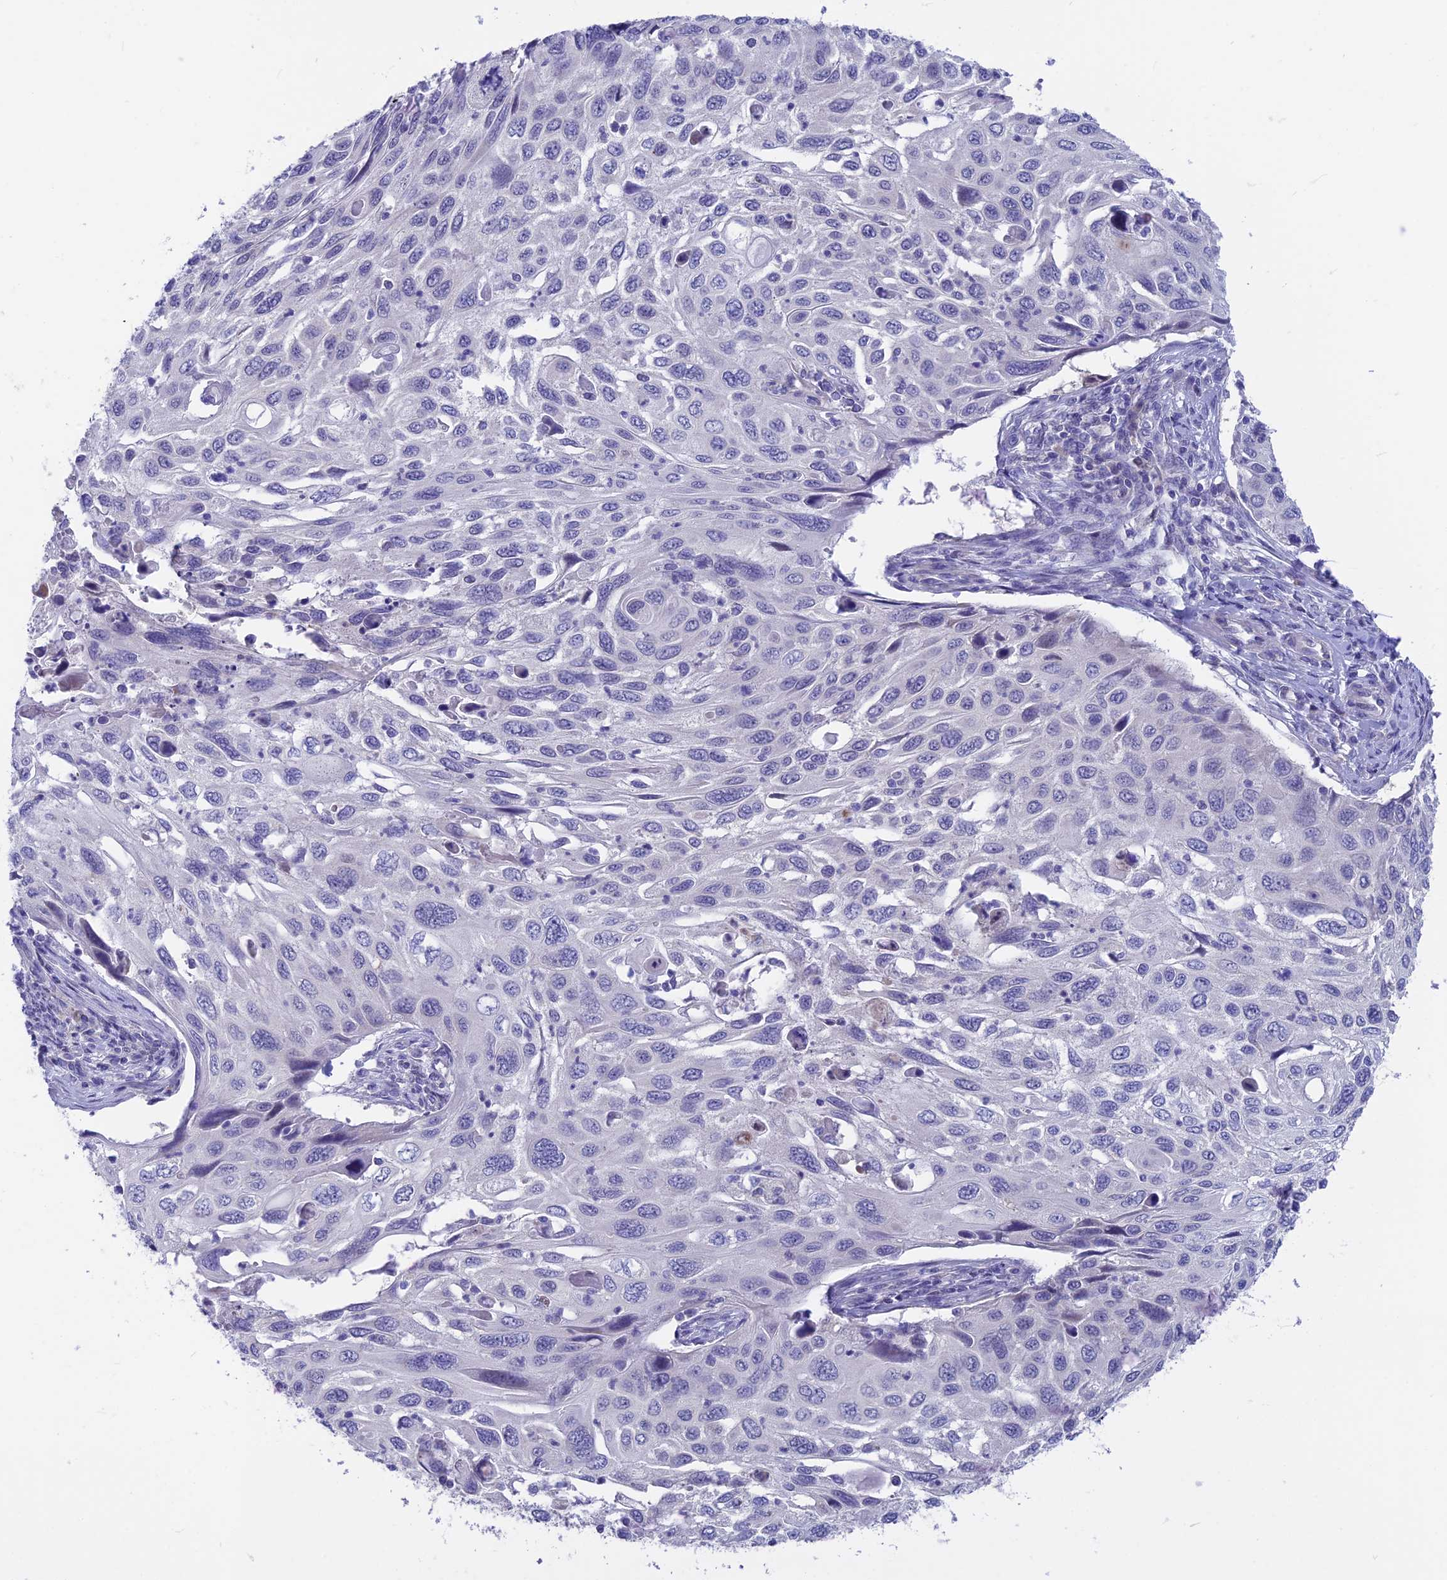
{"staining": {"intensity": "negative", "quantity": "none", "location": "none"}, "tissue": "cervical cancer", "cell_type": "Tumor cells", "image_type": "cancer", "snomed": [{"axis": "morphology", "description": "Squamous cell carcinoma, NOS"}, {"axis": "topography", "description": "Cervix"}], "caption": "IHC of squamous cell carcinoma (cervical) demonstrates no staining in tumor cells.", "gene": "SNTN", "patient": {"sex": "female", "age": 70}}